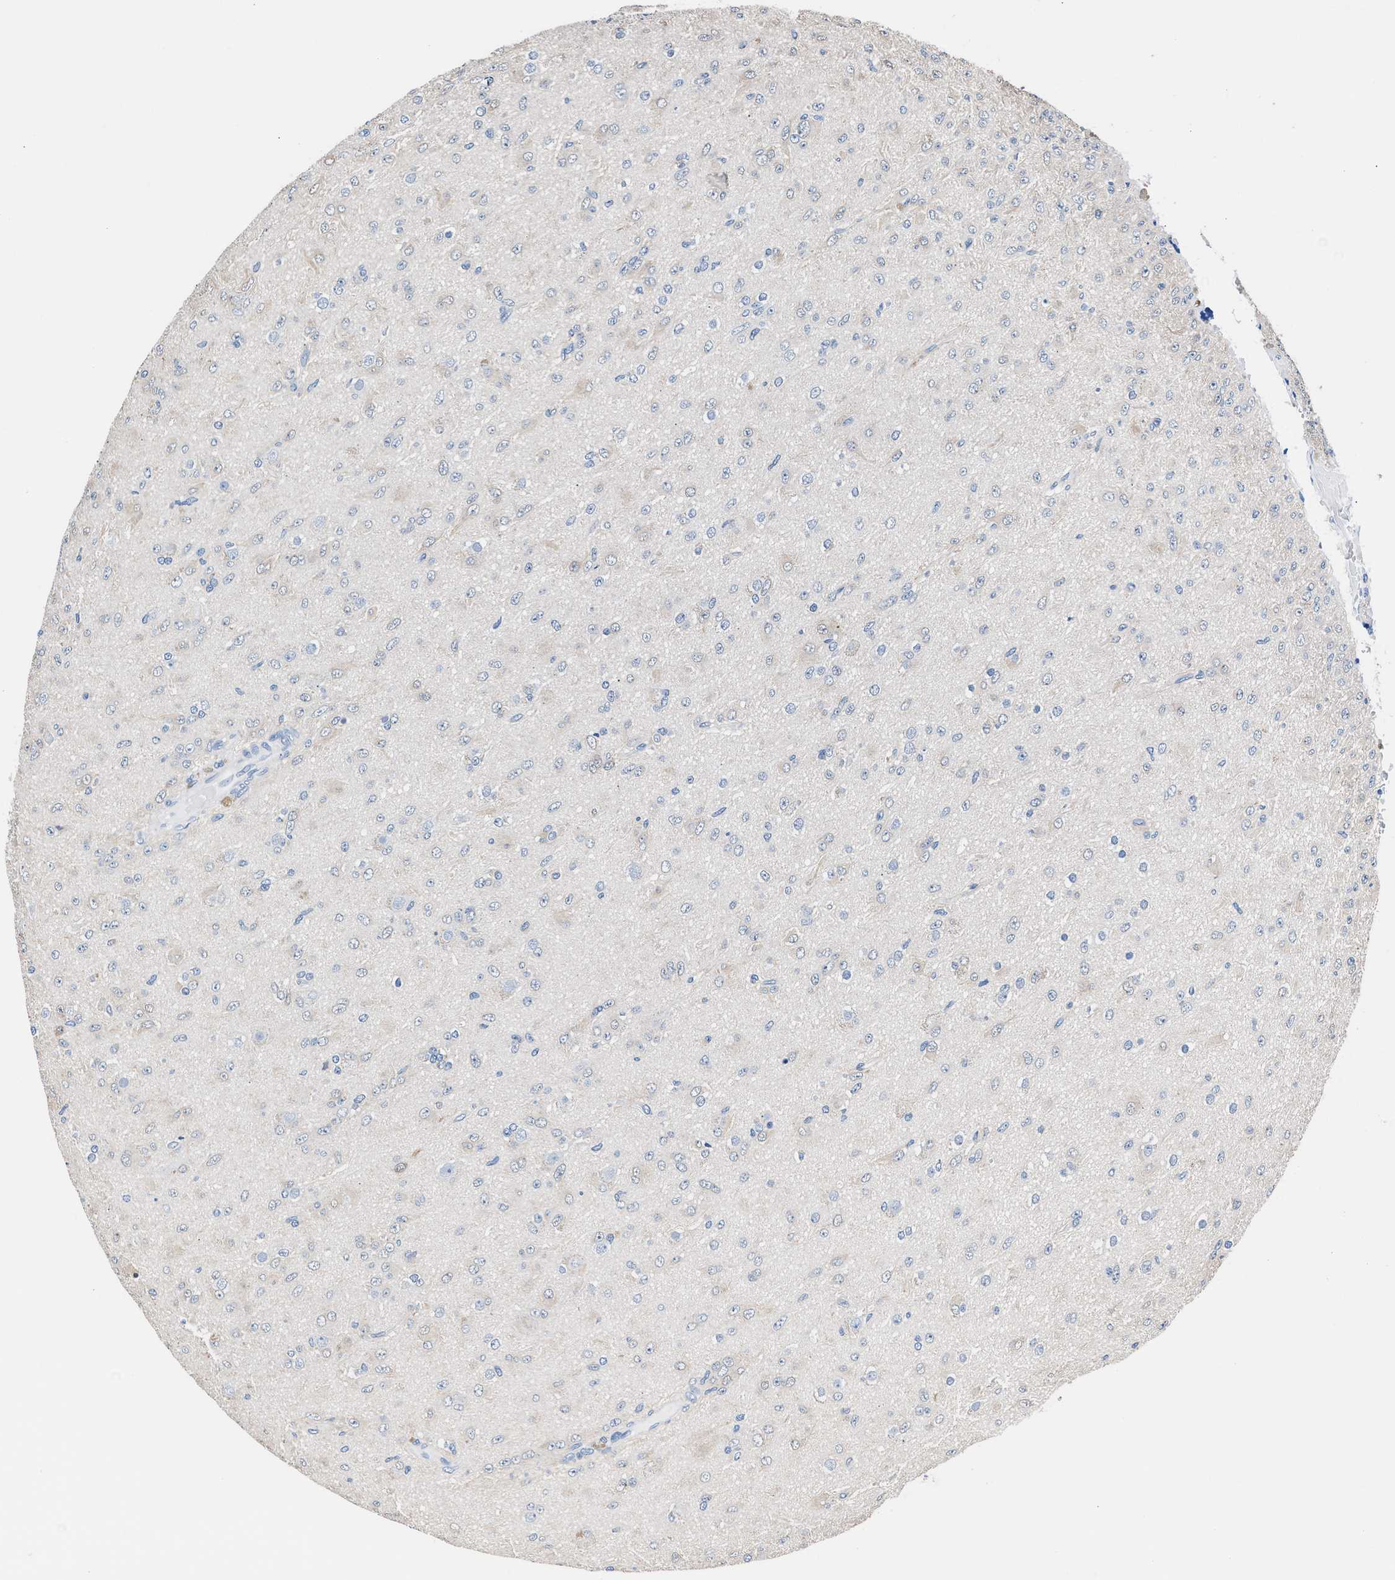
{"staining": {"intensity": "negative", "quantity": "none", "location": "none"}, "tissue": "glioma", "cell_type": "Tumor cells", "image_type": "cancer", "snomed": [{"axis": "morphology", "description": "Glioma, malignant, Low grade"}, {"axis": "topography", "description": "Brain"}], "caption": "An immunohistochemistry micrograph of low-grade glioma (malignant) is shown. There is no staining in tumor cells of low-grade glioma (malignant).", "gene": "GSTM1", "patient": {"sex": "male", "age": 65}}